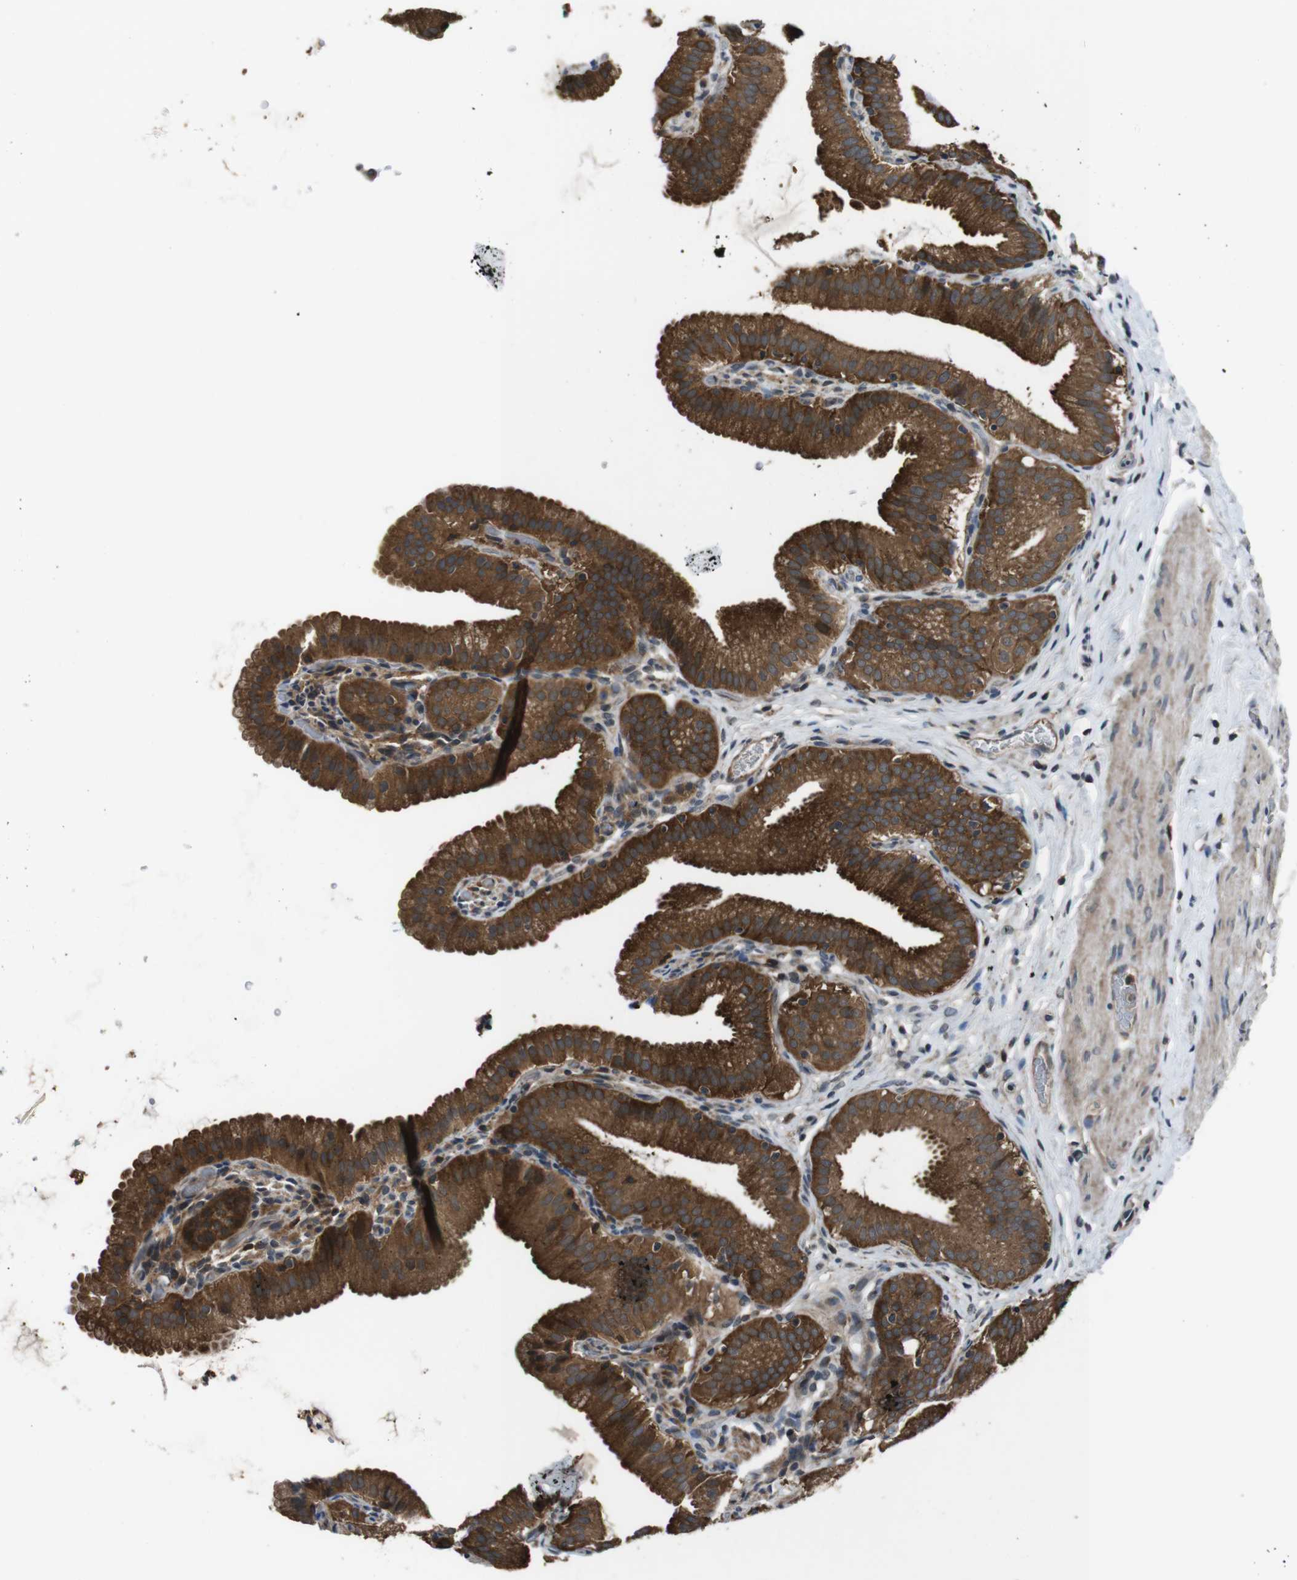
{"staining": {"intensity": "strong", "quantity": ">75%", "location": "cytoplasmic/membranous"}, "tissue": "gallbladder", "cell_type": "Glandular cells", "image_type": "normal", "snomed": [{"axis": "morphology", "description": "Normal tissue, NOS"}, {"axis": "topography", "description": "Gallbladder"}], "caption": "Strong cytoplasmic/membranous expression is present in about >75% of glandular cells in unremarkable gallbladder.", "gene": "SLC22A23", "patient": {"sex": "male", "age": 54}}